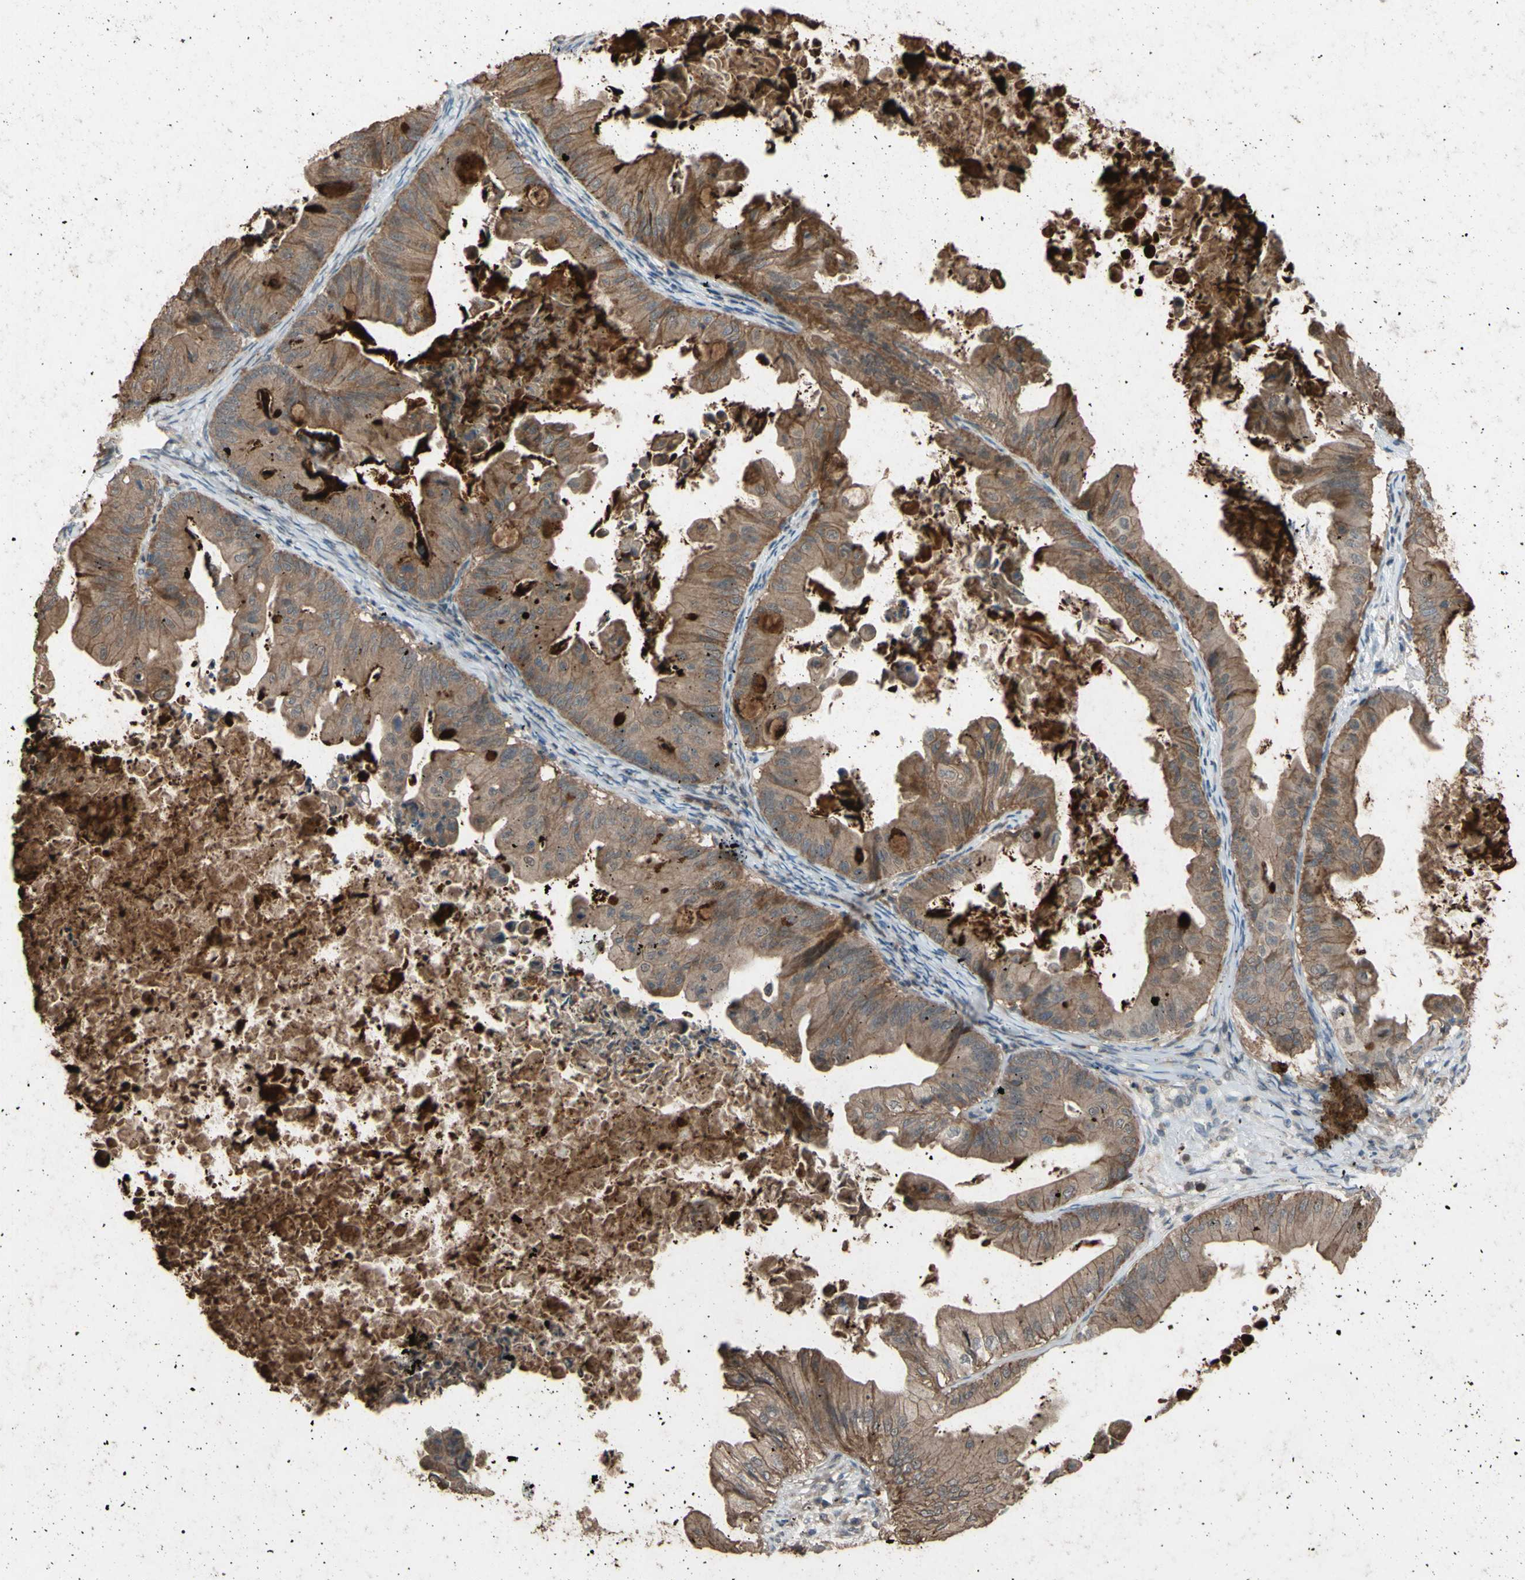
{"staining": {"intensity": "moderate", "quantity": ">75%", "location": "cytoplasmic/membranous"}, "tissue": "ovarian cancer", "cell_type": "Tumor cells", "image_type": "cancer", "snomed": [{"axis": "morphology", "description": "Cystadenocarcinoma, mucinous, NOS"}, {"axis": "topography", "description": "Ovary"}], "caption": "Immunohistochemical staining of mucinous cystadenocarcinoma (ovarian) exhibits medium levels of moderate cytoplasmic/membranous protein positivity in approximately >75% of tumor cells.", "gene": "SHROOM4", "patient": {"sex": "female", "age": 37}}